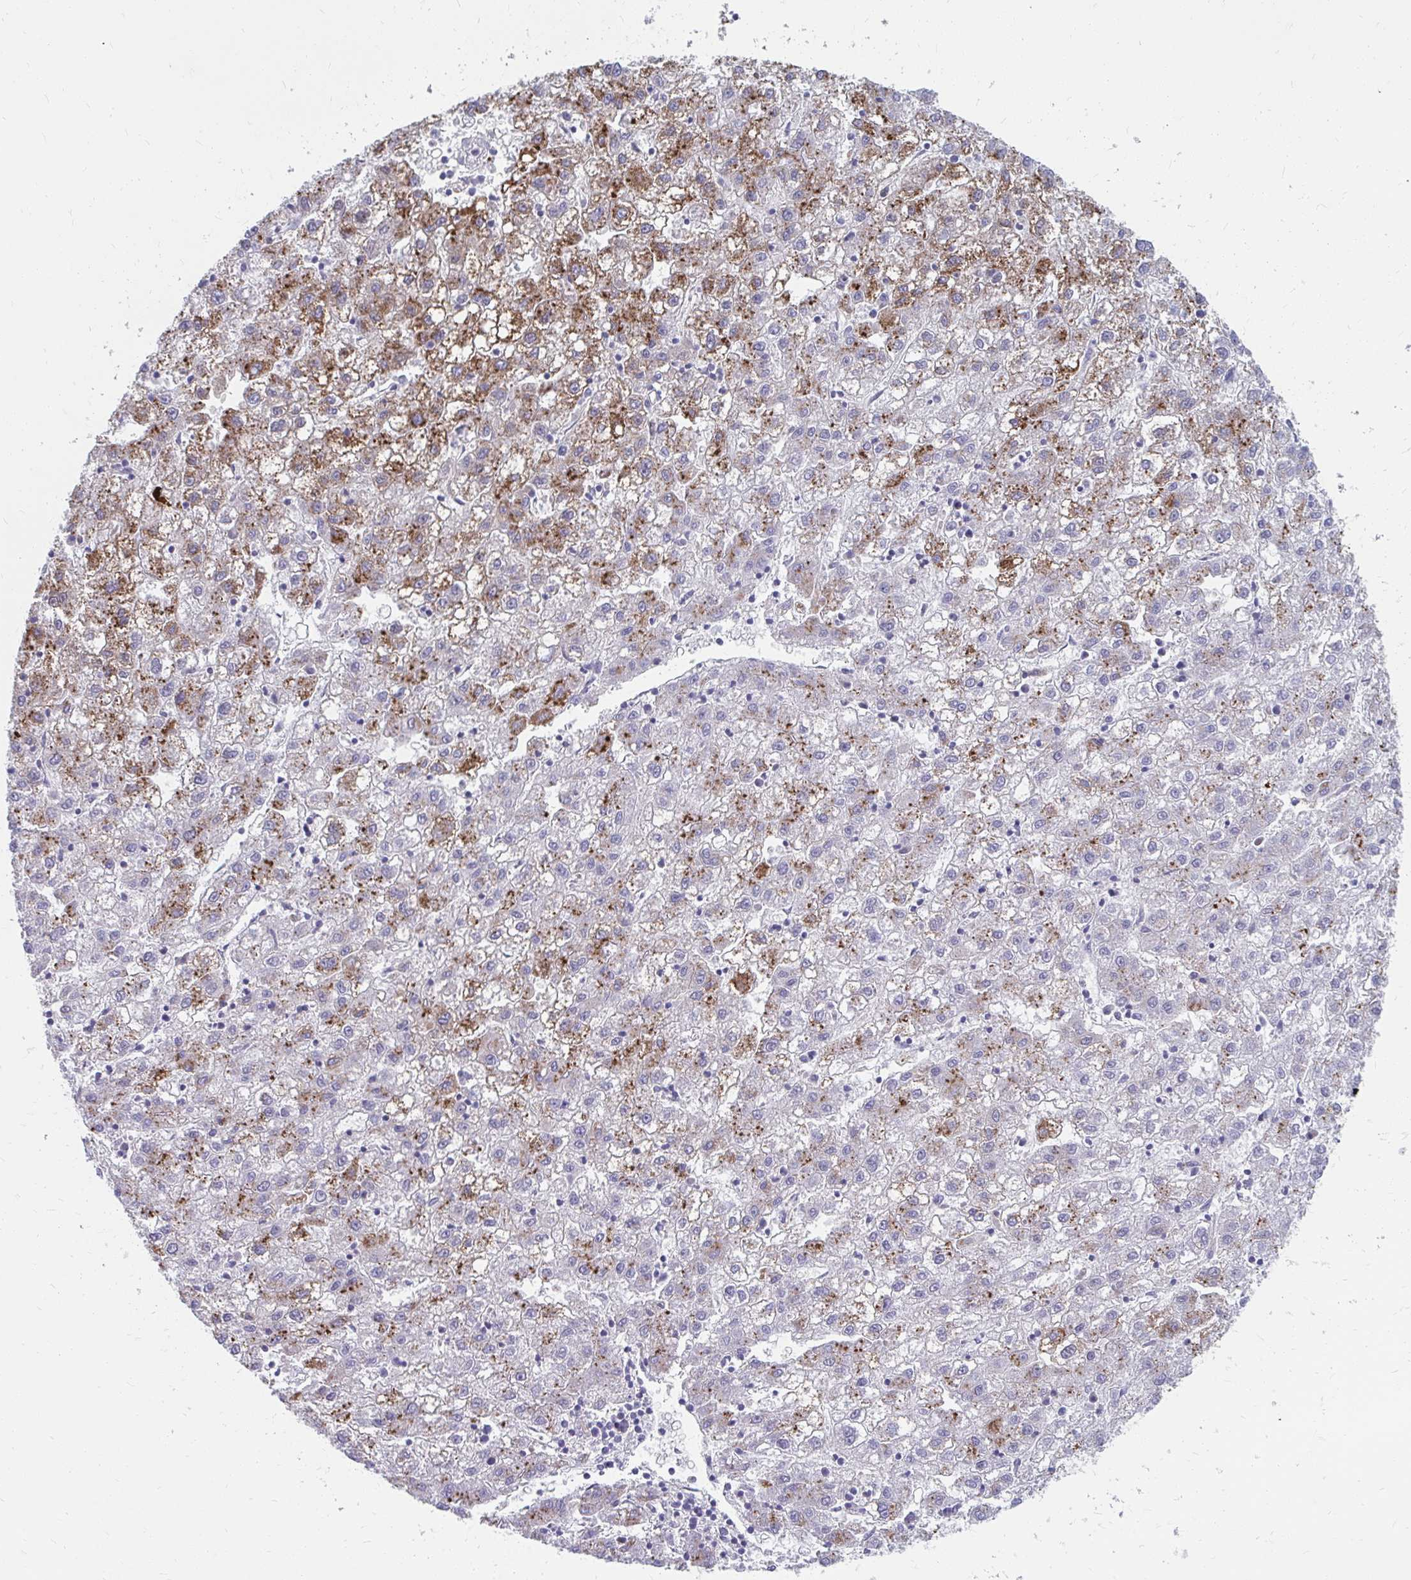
{"staining": {"intensity": "moderate", "quantity": "25%-75%", "location": "cytoplasmic/membranous"}, "tissue": "liver cancer", "cell_type": "Tumor cells", "image_type": "cancer", "snomed": [{"axis": "morphology", "description": "Carcinoma, Hepatocellular, NOS"}, {"axis": "topography", "description": "Liver"}], "caption": "Hepatocellular carcinoma (liver) tissue demonstrates moderate cytoplasmic/membranous positivity in approximately 25%-75% of tumor cells, visualized by immunohistochemistry. The protein is stained brown, and the nuclei are stained in blue (DAB (3,3'-diaminobenzidine) IHC with brightfield microscopy, high magnification).", "gene": "PABIR3", "patient": {"sex": "male", "age": 72}}